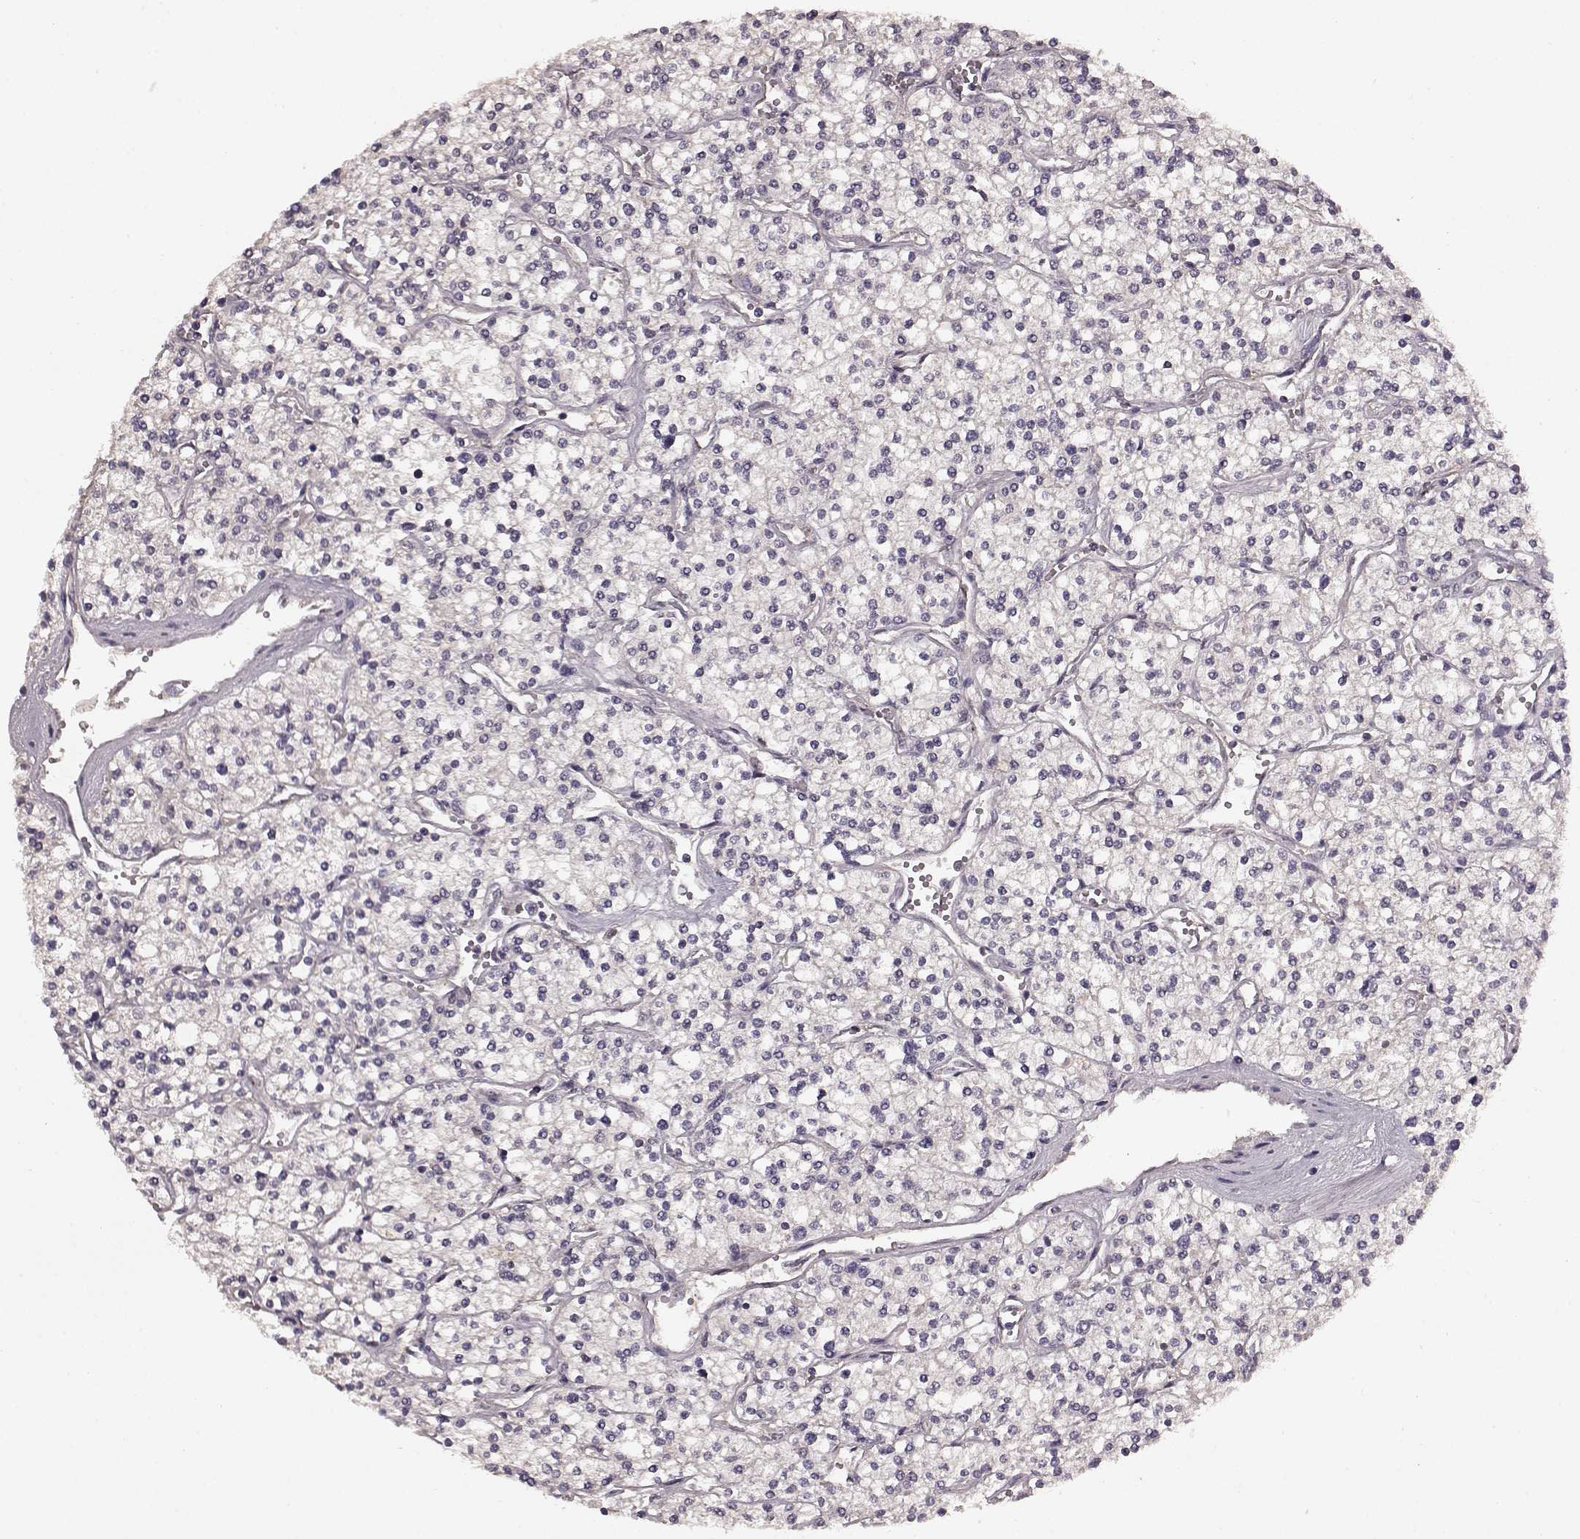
{"staining": {"intensity": "negative", "quantity": "none", "location": "none"}, "tissue": "renal cancer", "cell_type": "Tumor cells", "image_type": "cancer", "snomed": [{"axis": "morphology", "description": "Adenocarcinoma, NOS"}, {"axis": "topography", "description": "Kidney"}], "caption": "This image is of renal cancer stained with IHC to label a protein in brown with the nuclei are counter-stained blue. There is no staining in tumor cells.", "gene": "SLC22A18", "patient": {"sex": "male", "age": 80}}